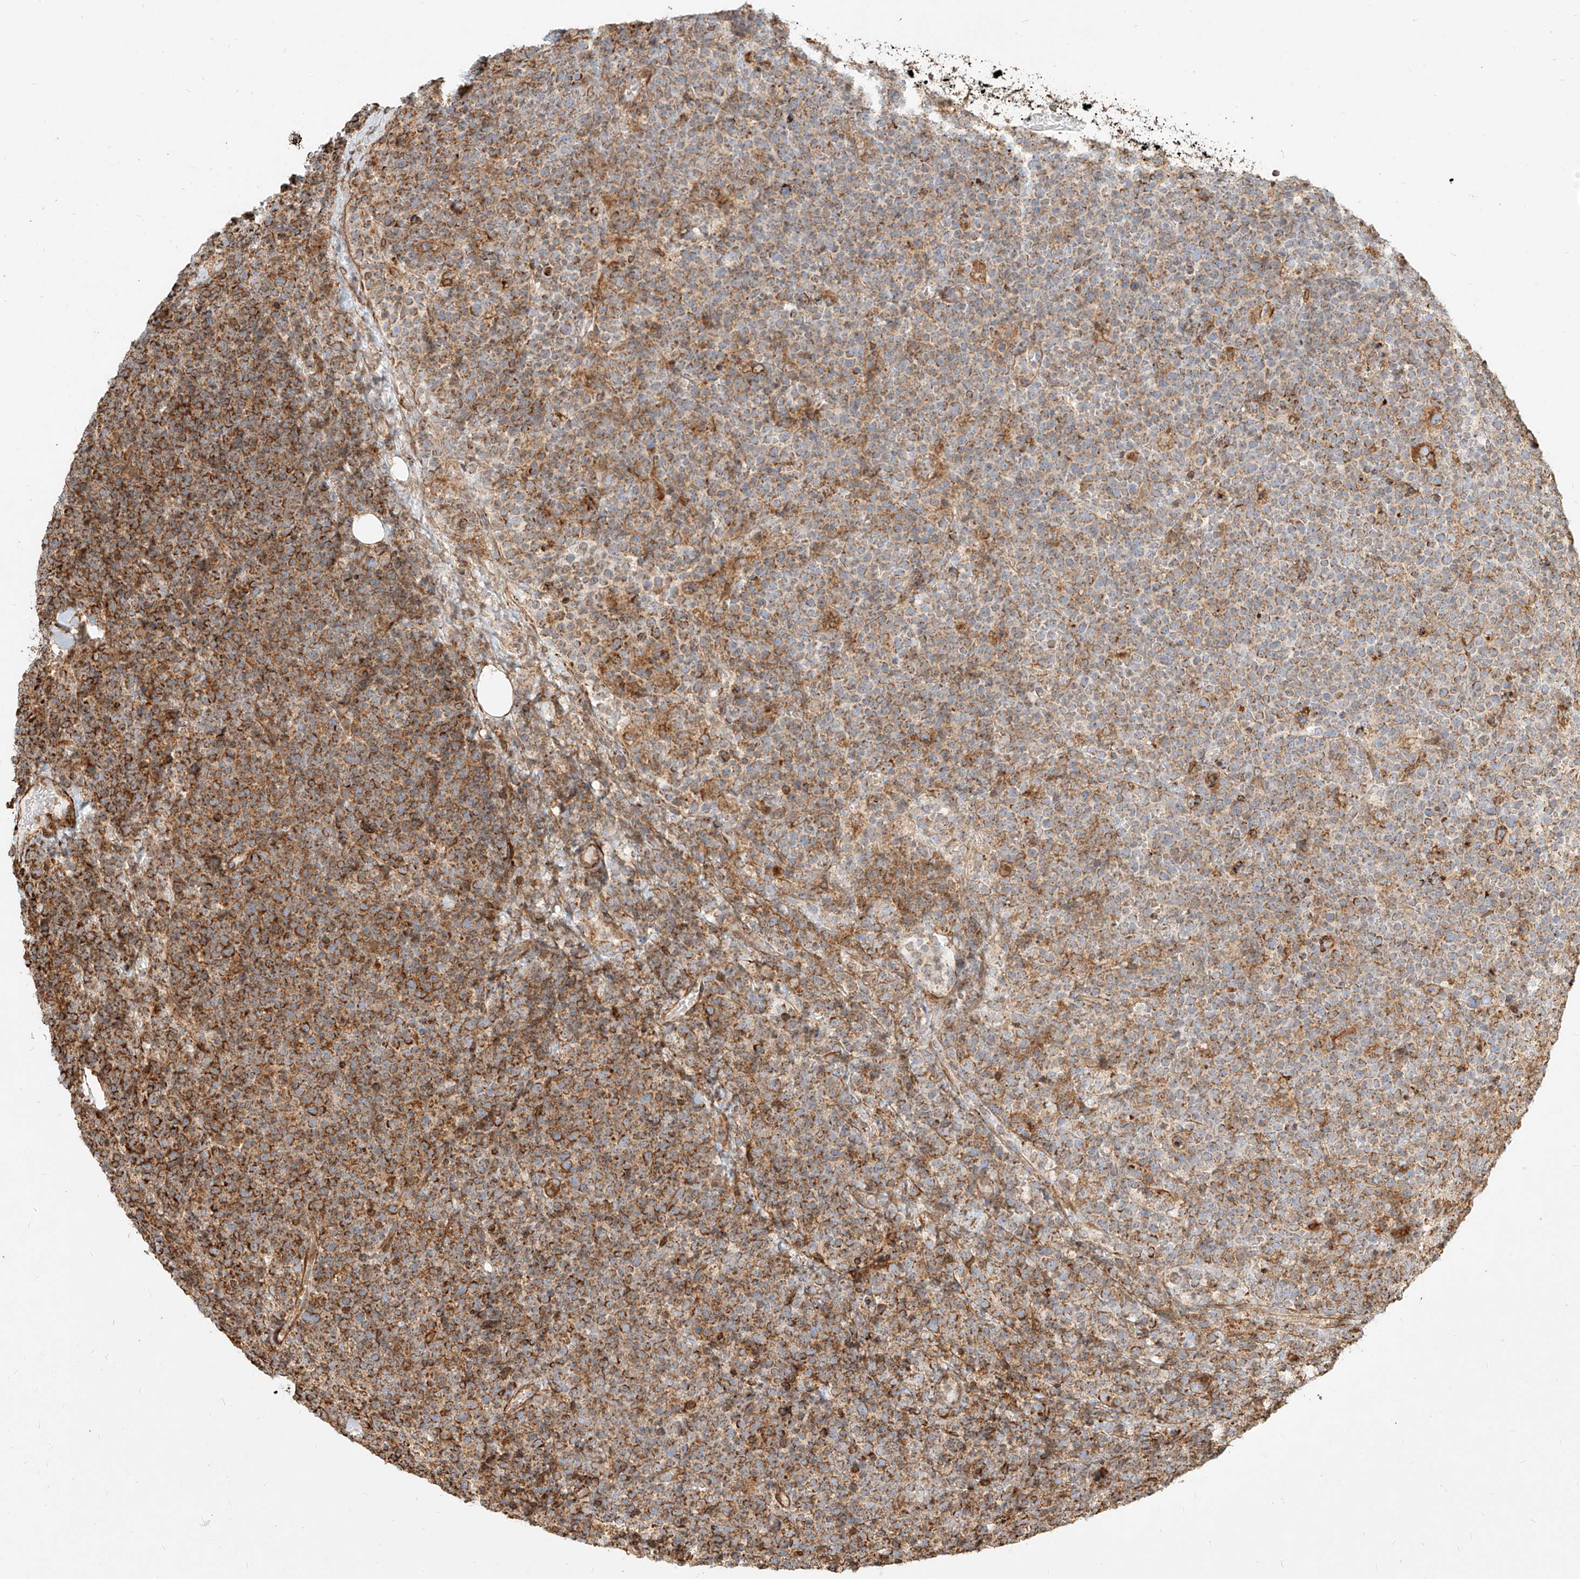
{"staining": {"intensity": "moderate", "quantity": ">75%", "location": "cytoplasmic/membranous"}, "tissue": "lymphoma", "cell_type": "Tumor cells", "image_type": "cancer", "snomed": [{"axis": "morphology", "description": "Malignant lymphoma, non-Hodgkin's type, High grade"}, {"axis": "topography", "description": "Lymph node"}], "caption": "Lymphoma stained for a protein demonstrates moderate cytoplasmic/membranous positivity in tumor cells.", "gene": "MTX2", "patient": {"sex": "male", "age": 61}}